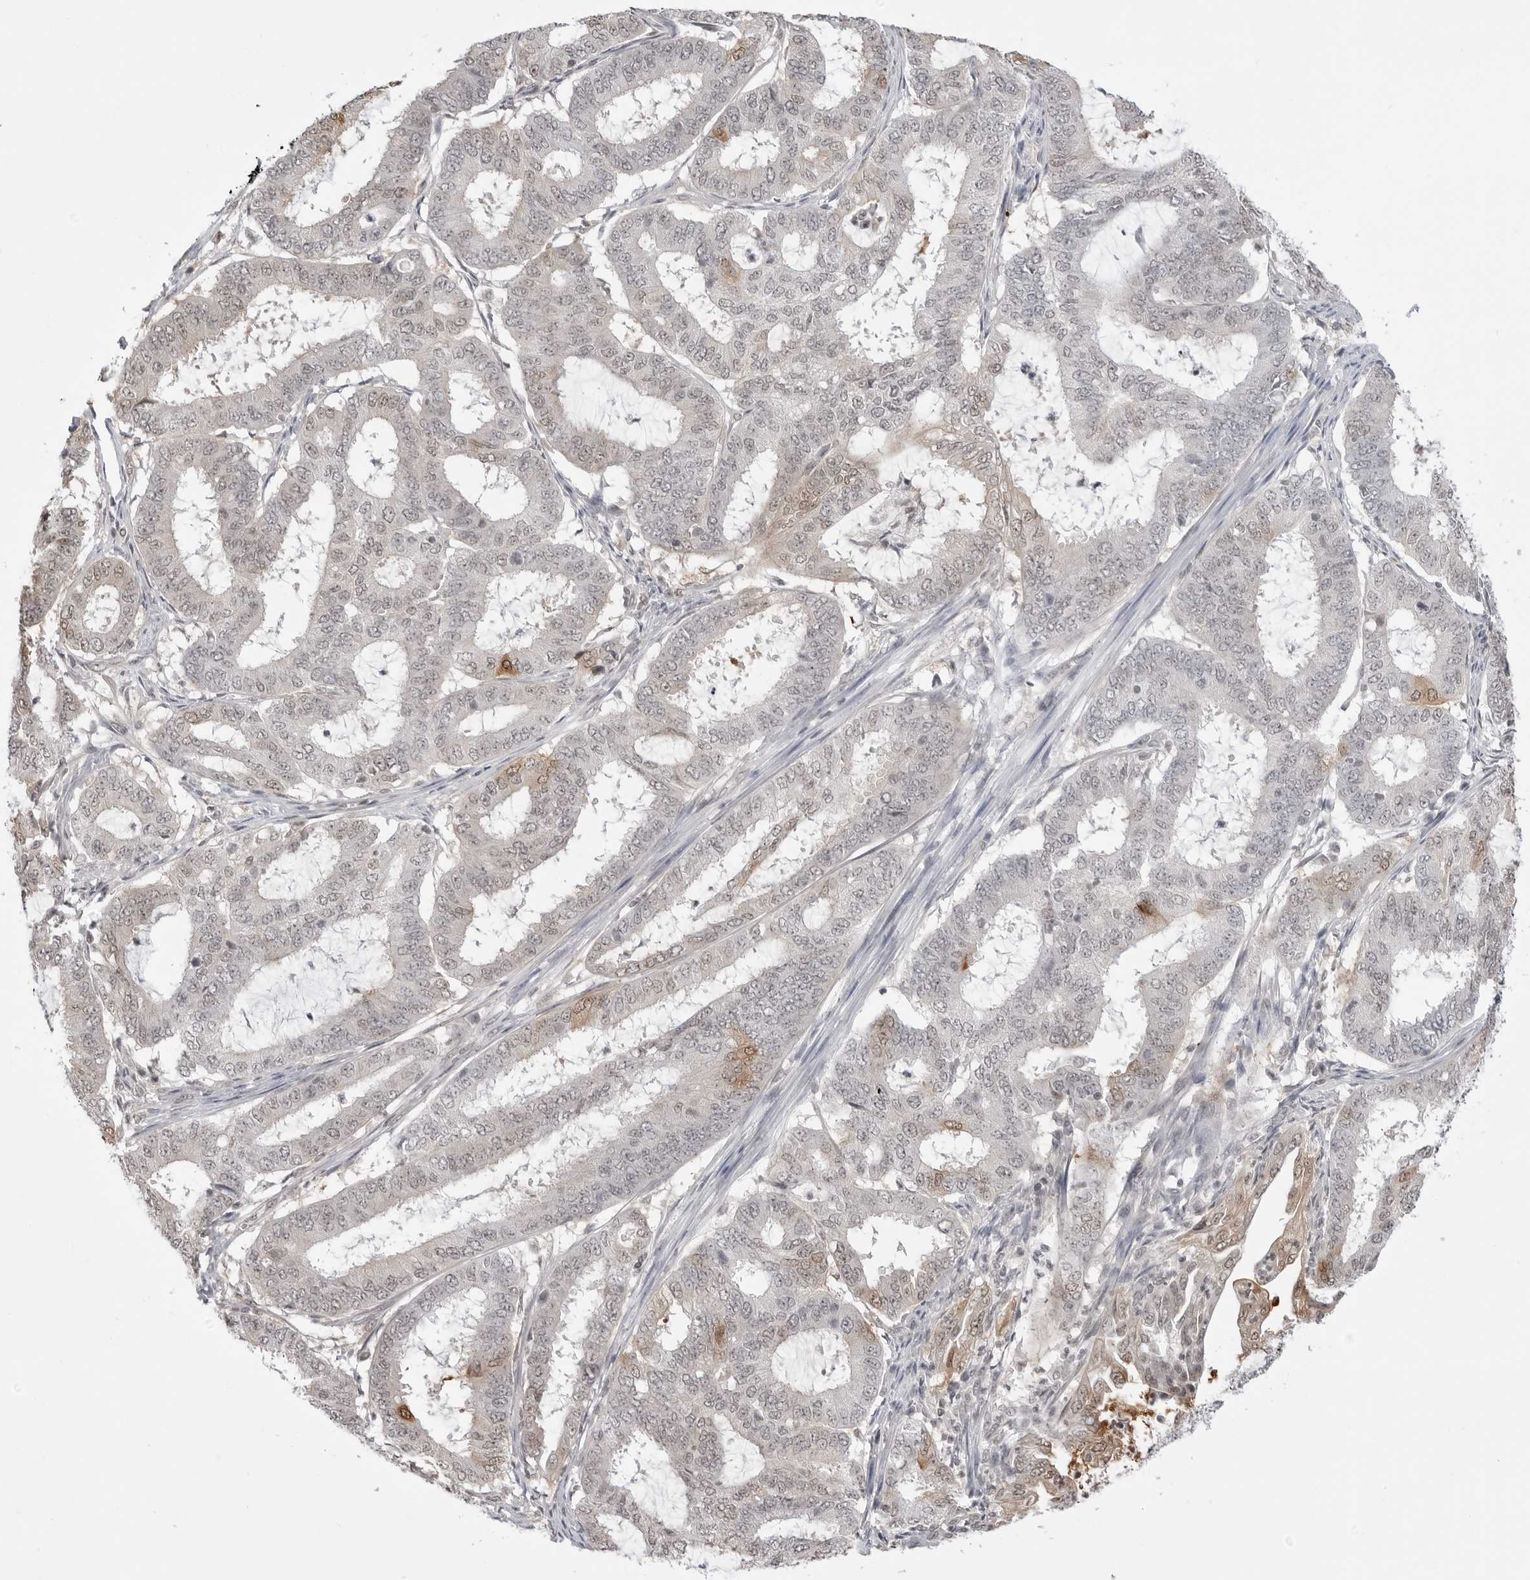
{"staining": {"intensity": "moderate", "quantity": "<25%", "location": "cytoplasmic/membranous,nuclear"}, "tissue": "endometrial cancer", "cell_type": "Tumor cells", "image_type": "cancer", "snomed": [{"axis": "morphology", "description": "Adenocarcinoma, NOS"}, {"axis": "topography", "description": "Endometrium"}], "caption": "The histopathology image demonstrates immunohistochemical staining of endometrial adenocarcinoma. There is moderate cytoplasmic/membranous and nuclear expression is identified in approximately <25% of tumor cells.", "gene": "YWHAG", "patient": {"sex": "female", "age": 51}}